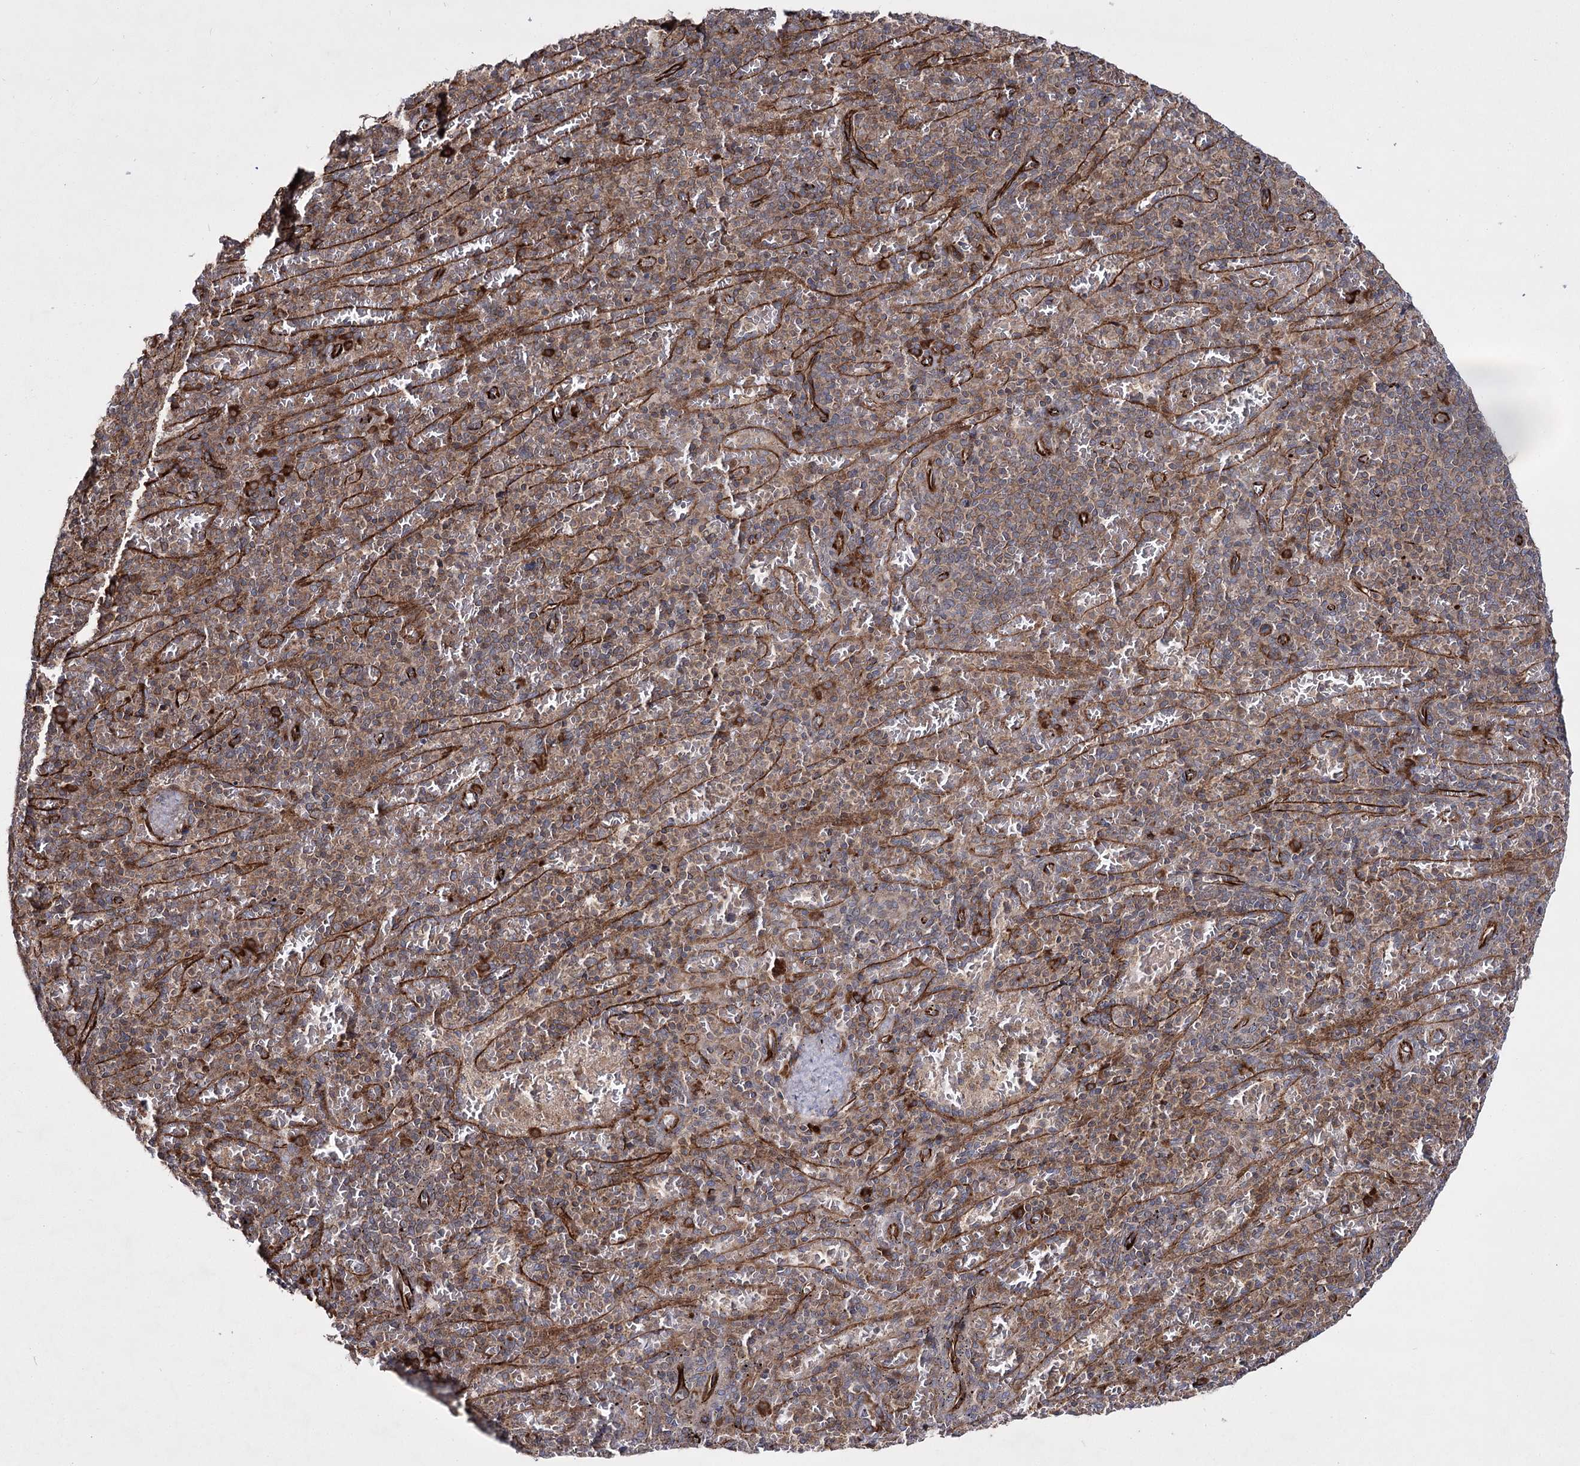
{"staining": {"intensity": "weak", "quantity": "25%-75%", "location": "cytoplasmic/membranous"}, "tissue": "spleen", "cell_type": "Cells in red pulp", "image_type": "normal", "snomed": [{"axis": "morphology", "description": "Normal tissue, NOS"}, {"axis": "topography", "description": "Spleen"}], "caption": "Immunohistochemistry (IHC) of benign spleen exhibits low levels of weak cytoplasmic/membranous positivity in approximately 25%-75% of cells in red pulp.", "gene": "HECTD2", "patient": {"sex": "female", "age": 74}}